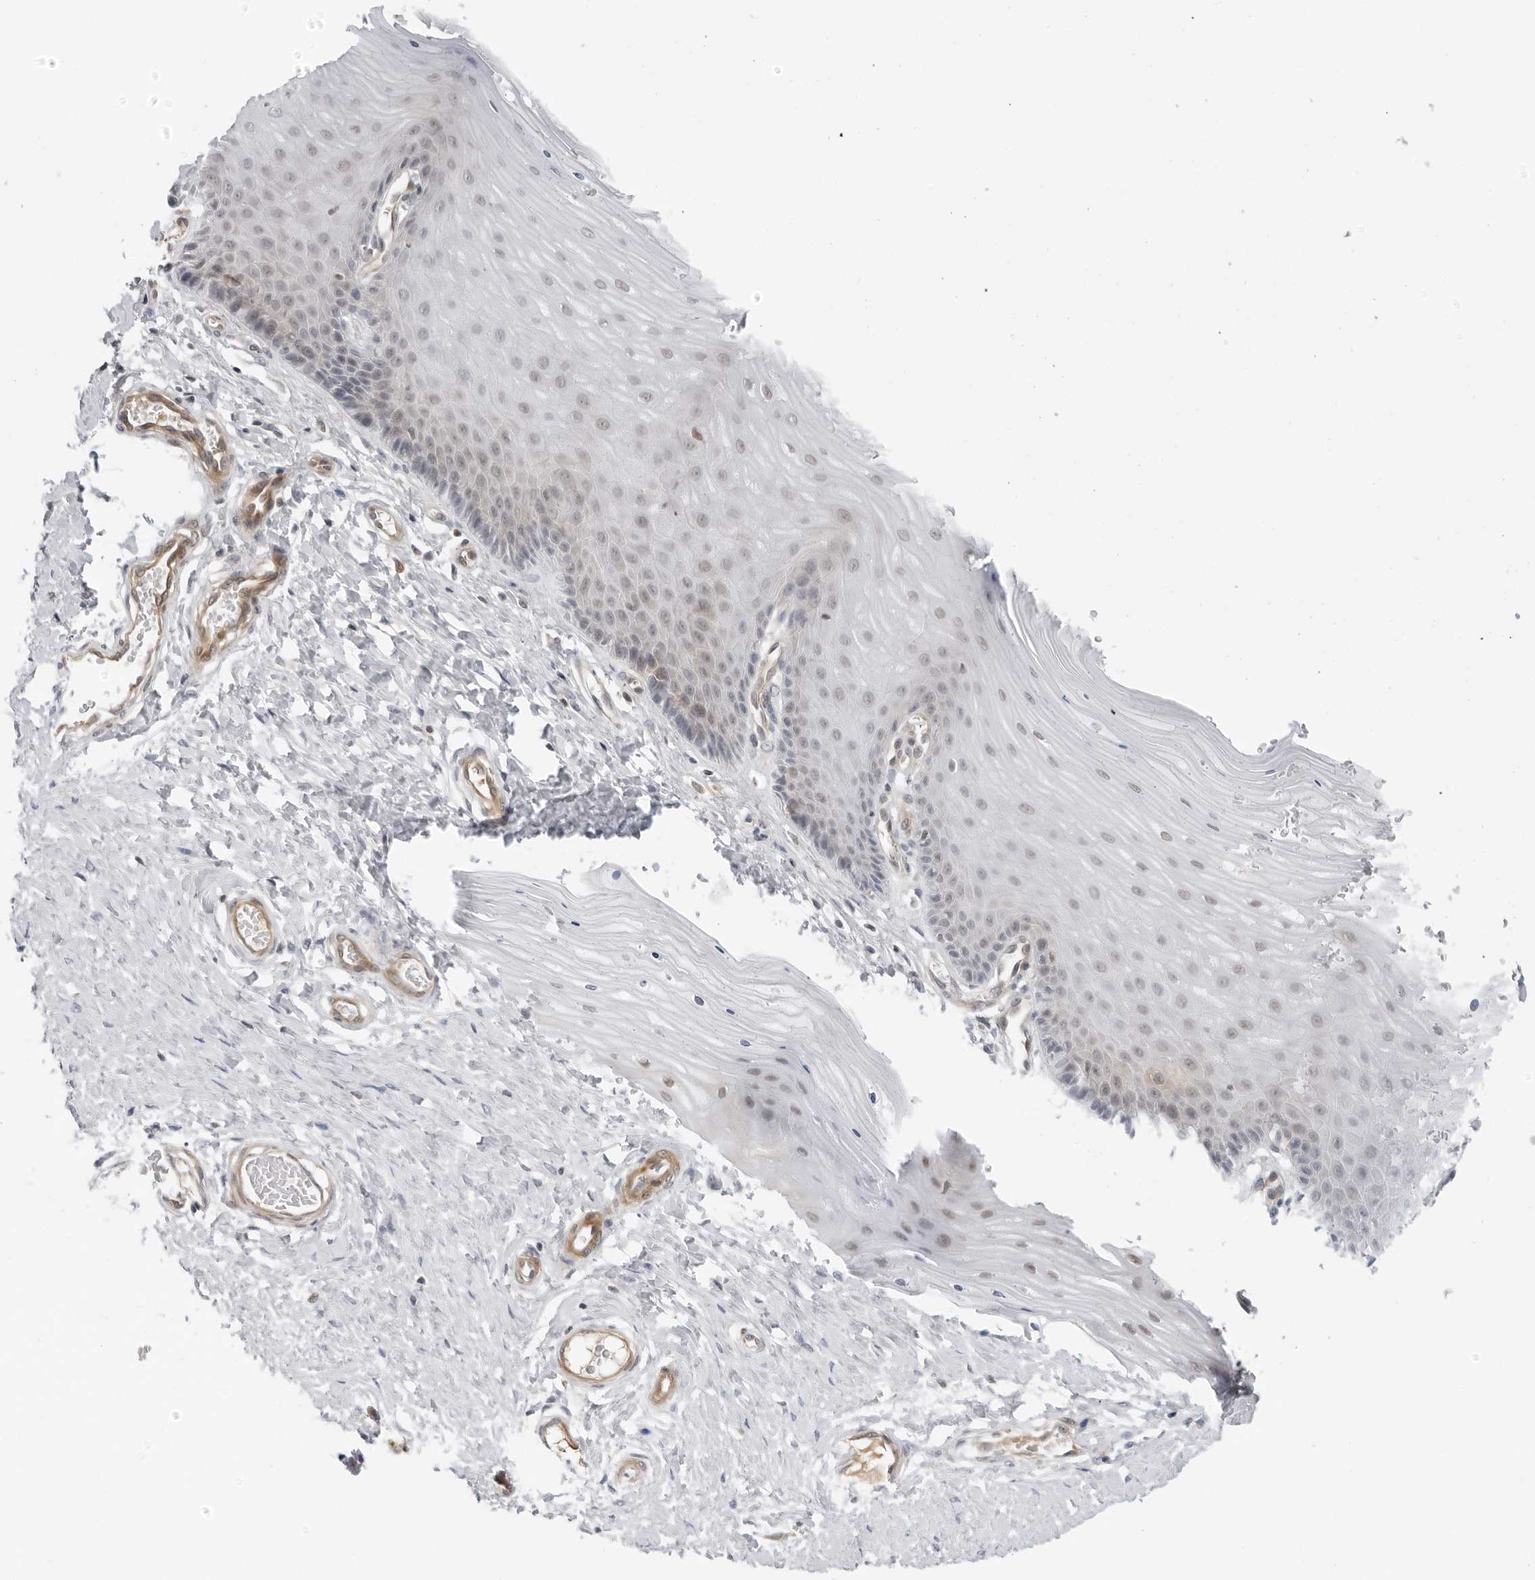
{"staining": {"intensity": "negative", "quantity": "none", "location": "none"}, "tissue": "cervix", "cell_type": "Glandular cells", "image_type": "normal", "snomed": [{"axis": "morphology", "description": "Normal tissue, NOS"}, {"axis": "topography", "description": "Cervix"}], "caption": "The micrograph reveals no significant staining in glandular cells of cervix. (DAB IHC visualized using brightfield microscopy, high magnification).", "gene": "SUGCT", "patient": {"sex": "female", "age": 55}}